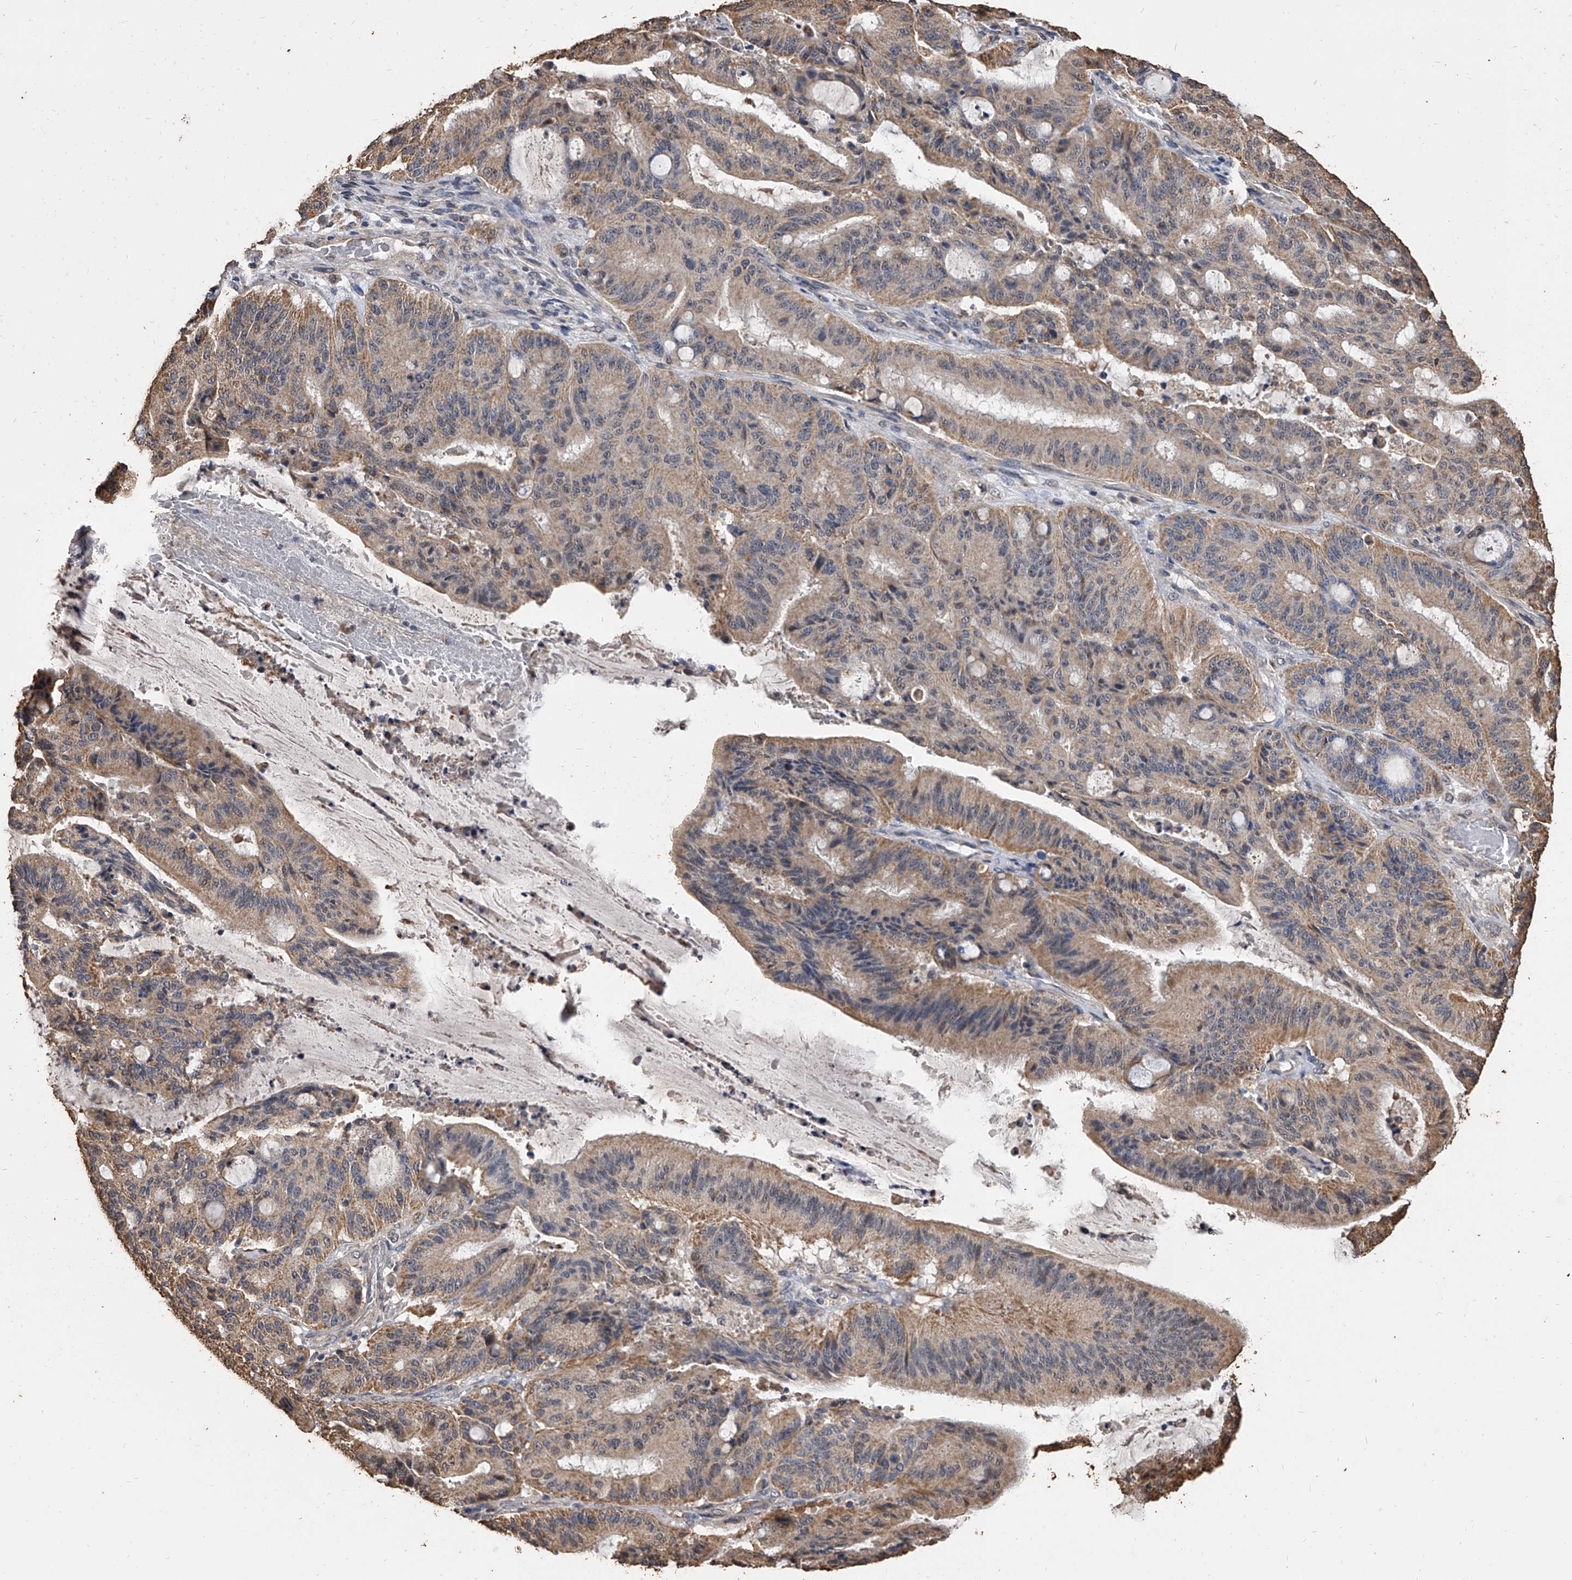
{"staining": {"intensity": "moderate", "quantity": ">75%", "location": "cytoplasmic/membranous"}, "tissue": "liver cancer", "cell_type": "Tumor cells", "image_type": "cancer", "snomed": [{"axis": "morphology", "description": "Normal tissue, NOS"}, {"axis": "morphology", "description": "Cholangiocarcinoma"}, {"axis": "topography", "description": "Liver"}, {"axis": "topography", "description": "Peripheral nerve tissue"}], "caption": "IHC (DAB) staining of human cholangiocarcinoma (liver) displays moderate cytoplasmic/membranous protein positivity in about >75% of tumor cells. The protein is stained brown, and the nuclei are stained in blue (DAB (3,3'-diaminobenzidine) IHC with brightfield microscopy, high magnification).", "gene": "MRPL28", "patient": {"sex": "female", "age": 73}}